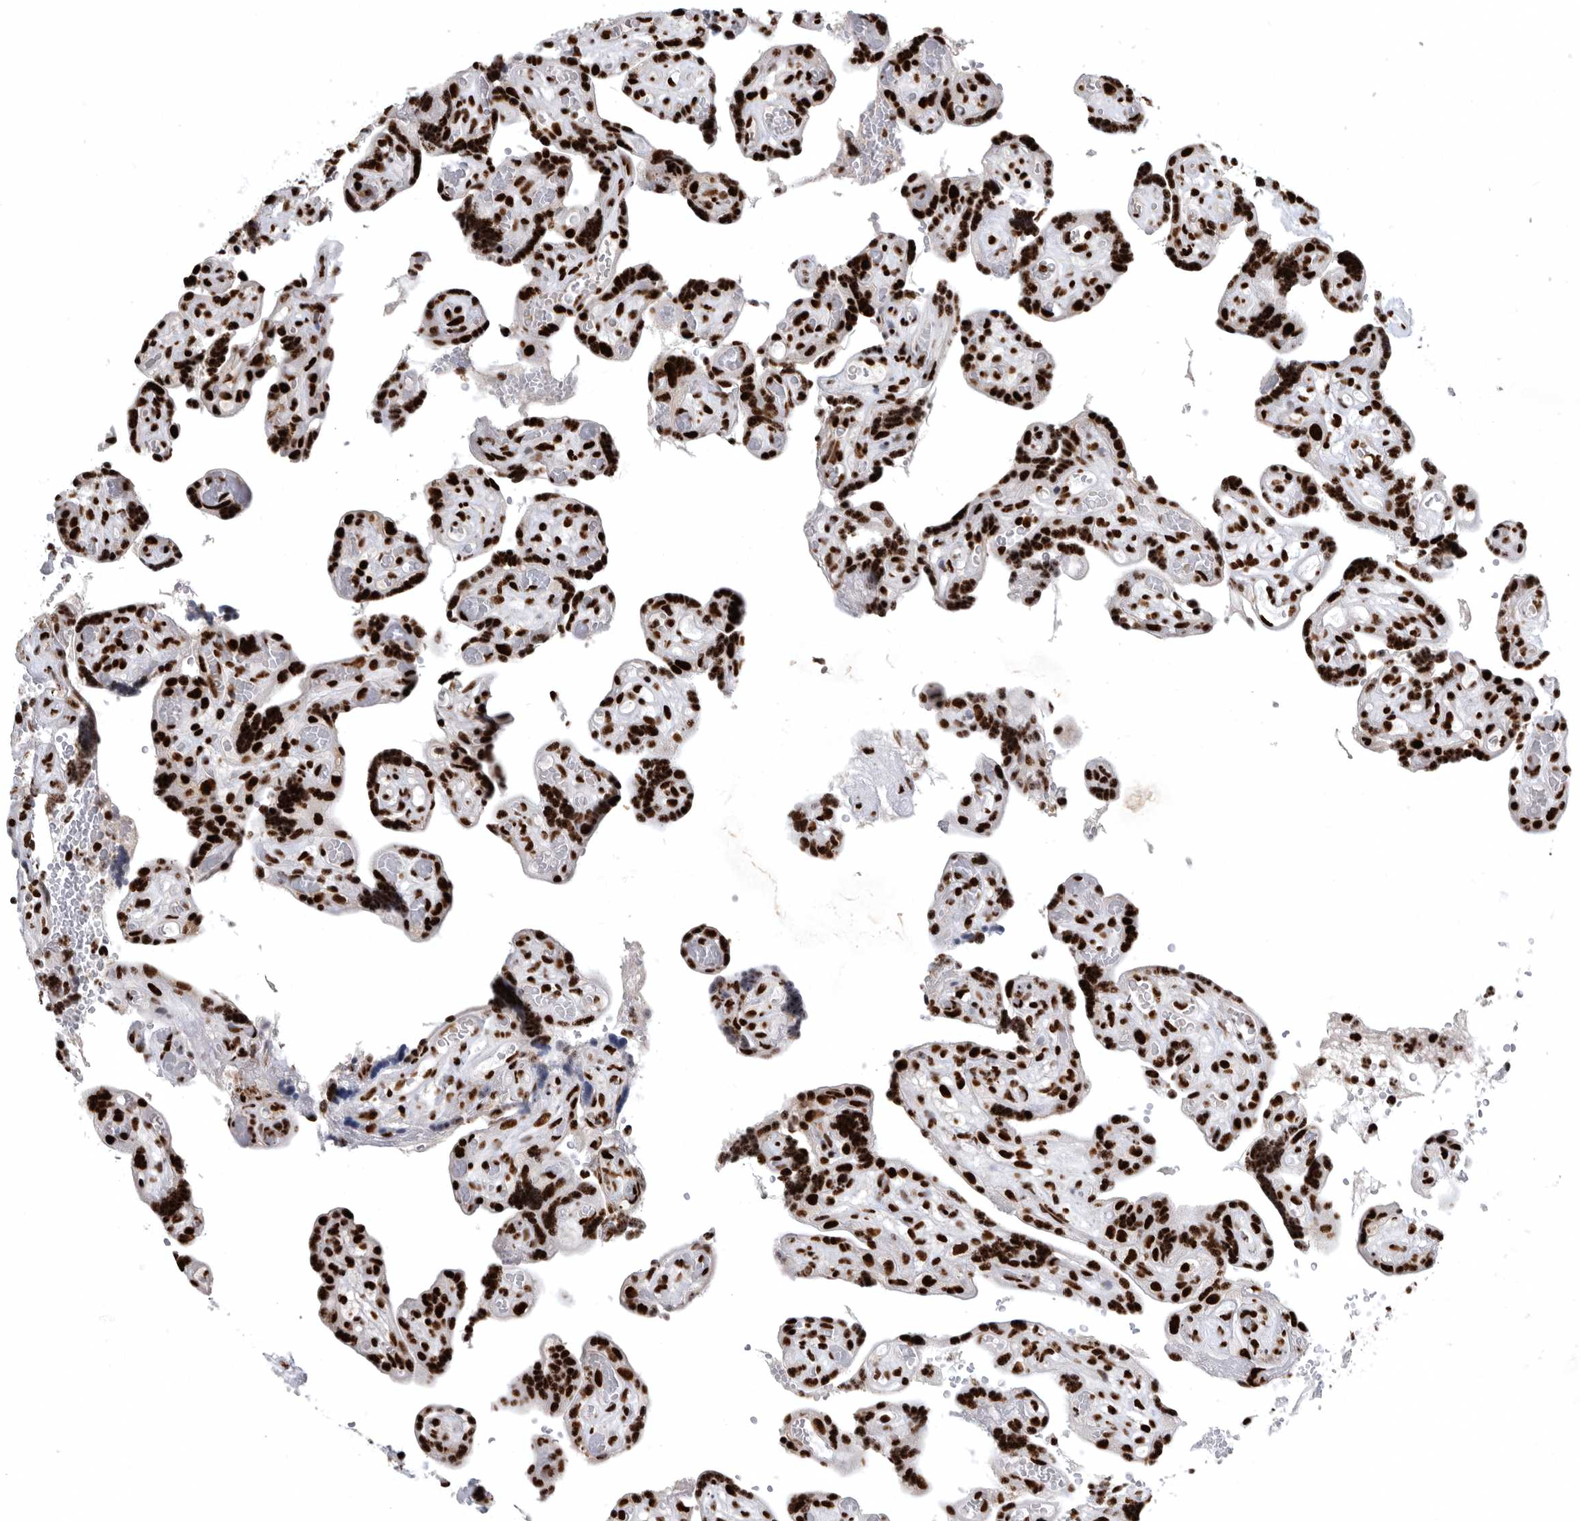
{"staining": {"intensity": "strong", "quantity": ">75%", "location": "nuclear"}, "tissue": "placenta", "cell_type": "Decidual cells", "image_type": "normal", "snomed": [{"axis": "morphology", "description": "Normal tissue, NOS"}, {"axis": "topography", "description": "Placenta"}], "caption": "Human placenta stained for a protein (brown) reveals strong nuclear positive expression in approximately >75% of decidual cells.", "gene": "BCLAF1", "patient": {"sex": "female", "age": 30}}